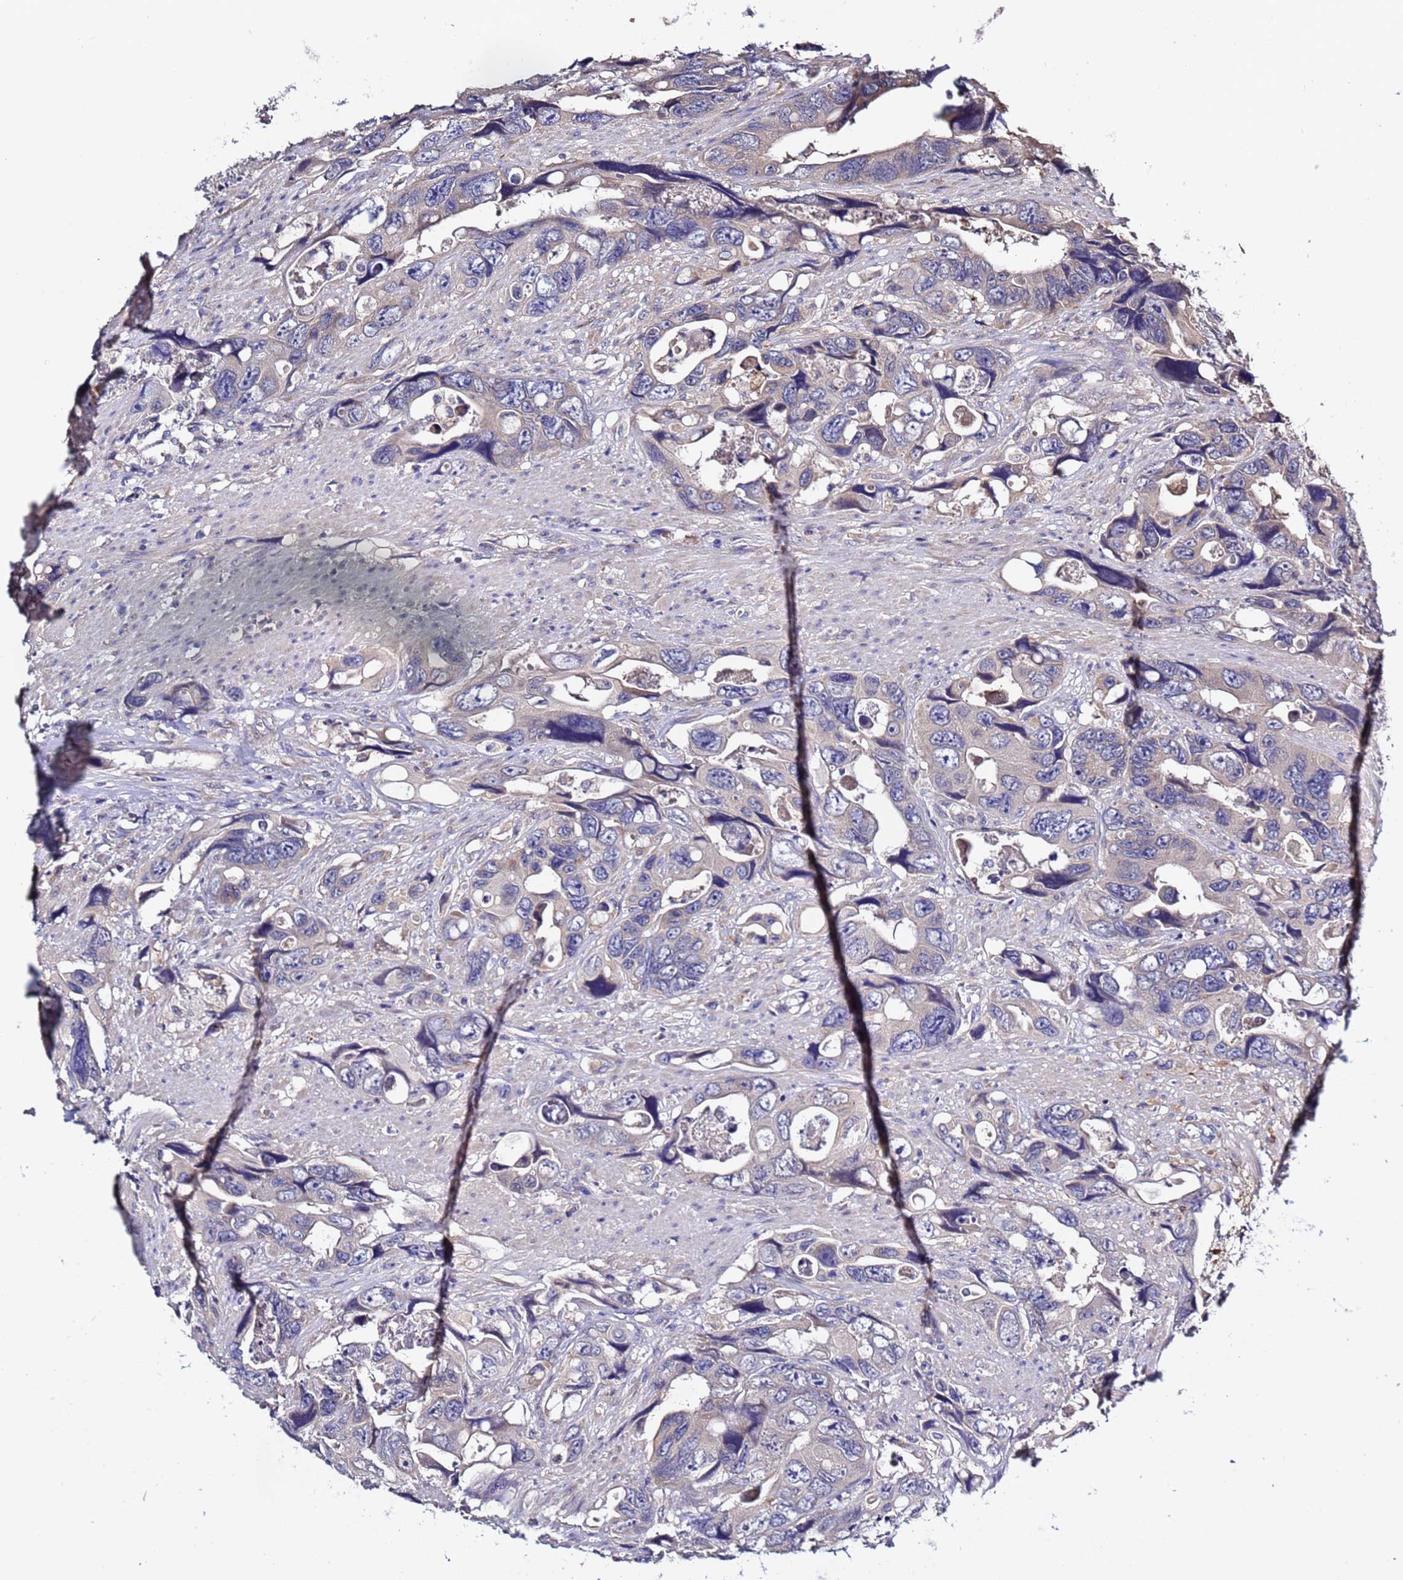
{"staining": {"intensity": "negative", "quantity": "none", "location": "none"}, "tissue": "colorectal cancer", "cell_type": "Tumor cells", "image_type": "cancer", "snomed": [{"axis": "morphology", "description": "Adenocarcinoma, NOS"}, {"axis": "topography", "description": "Rectum"}], "caption": "Tumor cells are negative for brown protein staining in colorectal cancer (adenocarcinoma).", "gene": "ELMOD2", "patient": {"sex": "male", "age": 57}}